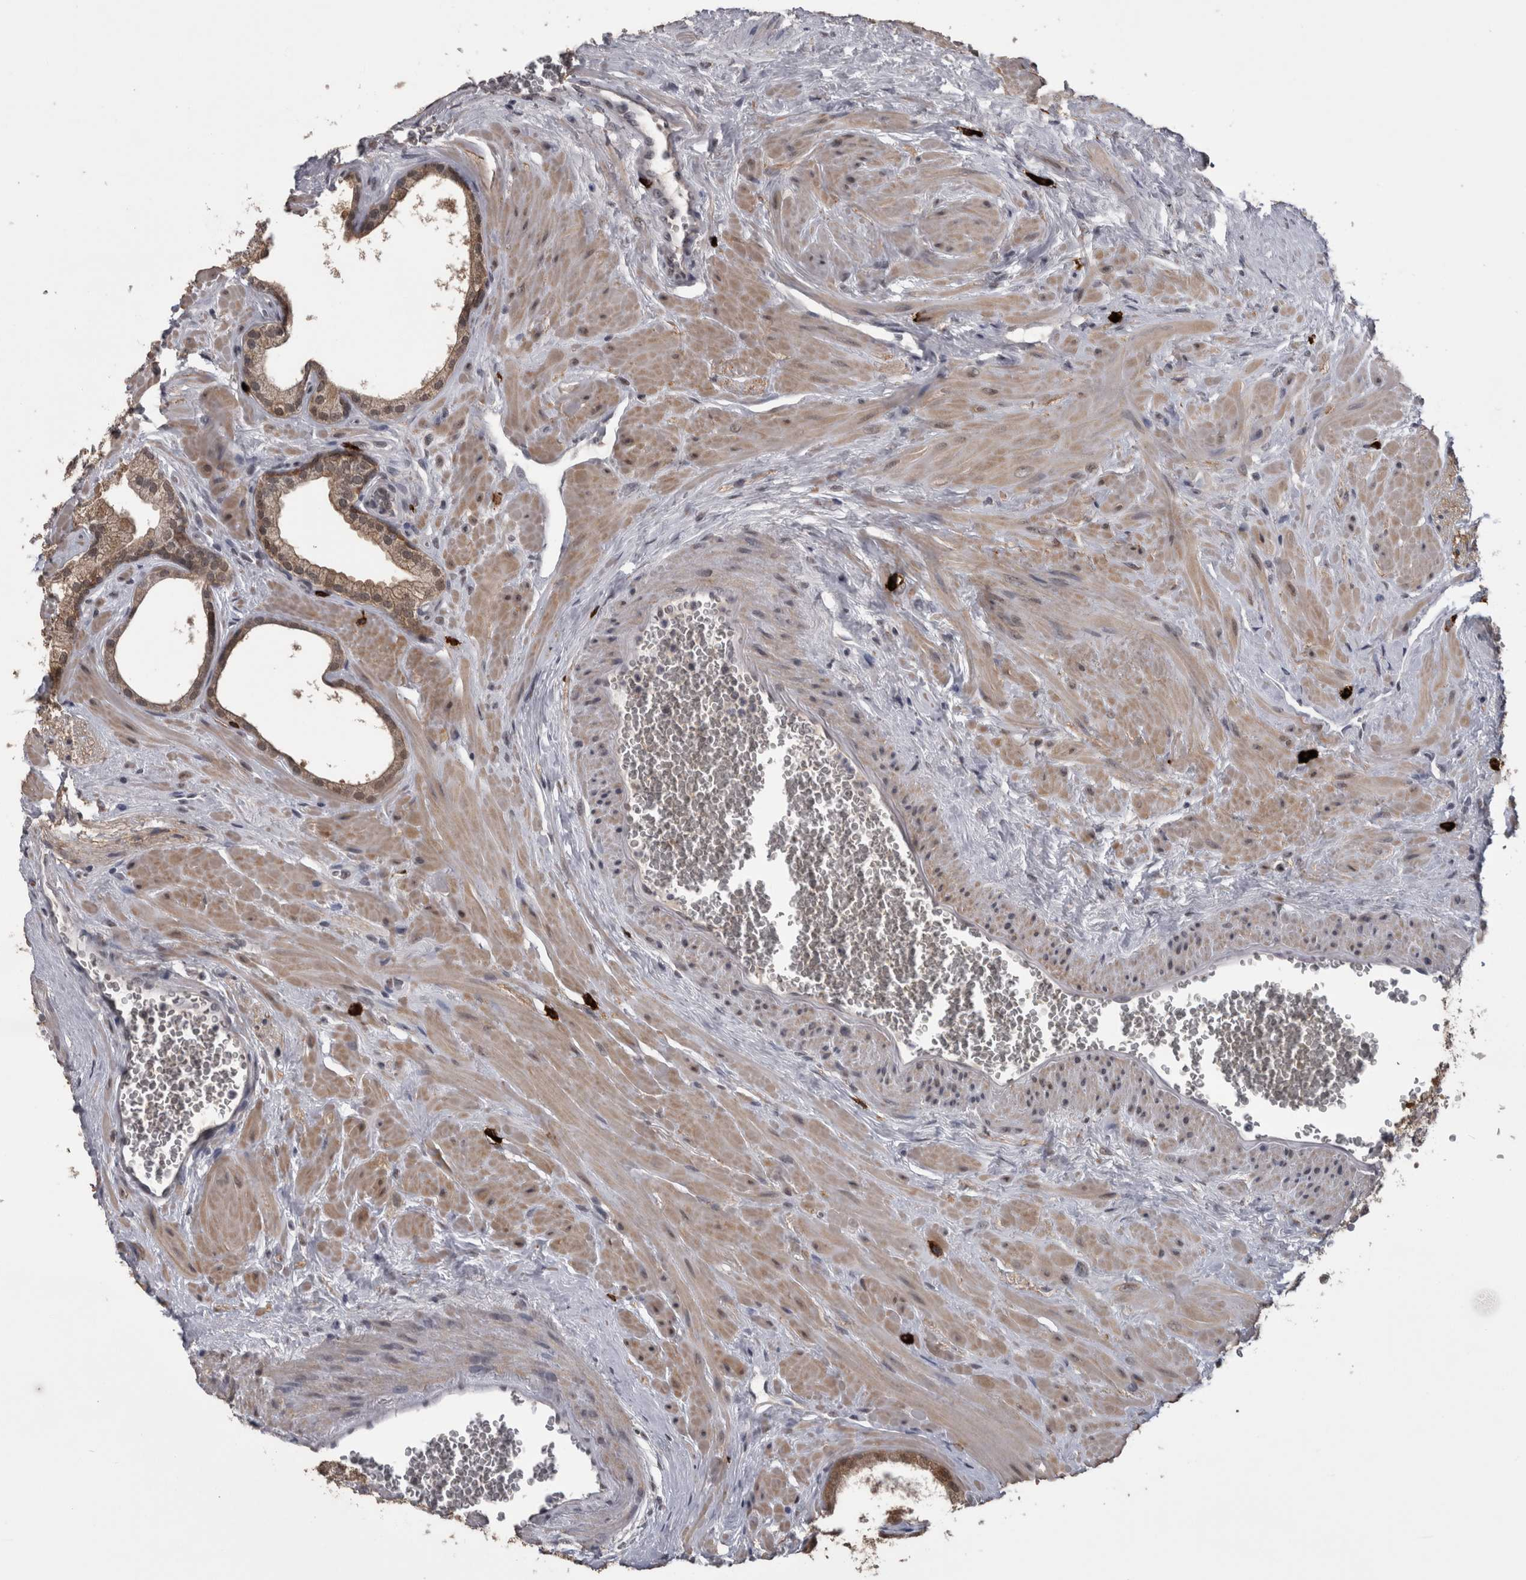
{"staining": {"intensity": "moderate", "quantity": ">75%", "location": "cytoplasmic/membranous,nuclear"}, "tissue": "prostate", "cell_type": "Glandular cells", "image_type": "normal", "snomed": [{"axis": "morphology", "description": "Normal tissue, NOS"}, {"axis": "morphology", "description": "Urothelial carcinoma, Low grade"}, {"axis": "topography", "description": "Urinary bladder"}, {"axis": "topography", "description": "Prostate"}], "caption": "Protein analysis of benign prostate demonstrates moderate cytoplasmic/membranous,nuclear staining in about >75% of glandular cells. (DAB (3,3'-diaminobenzidine) IHC, brown staining for protein, blue staining for nuclei).", "gene": "PEBP4", "patient": {"sex": "male", "age": 60}}